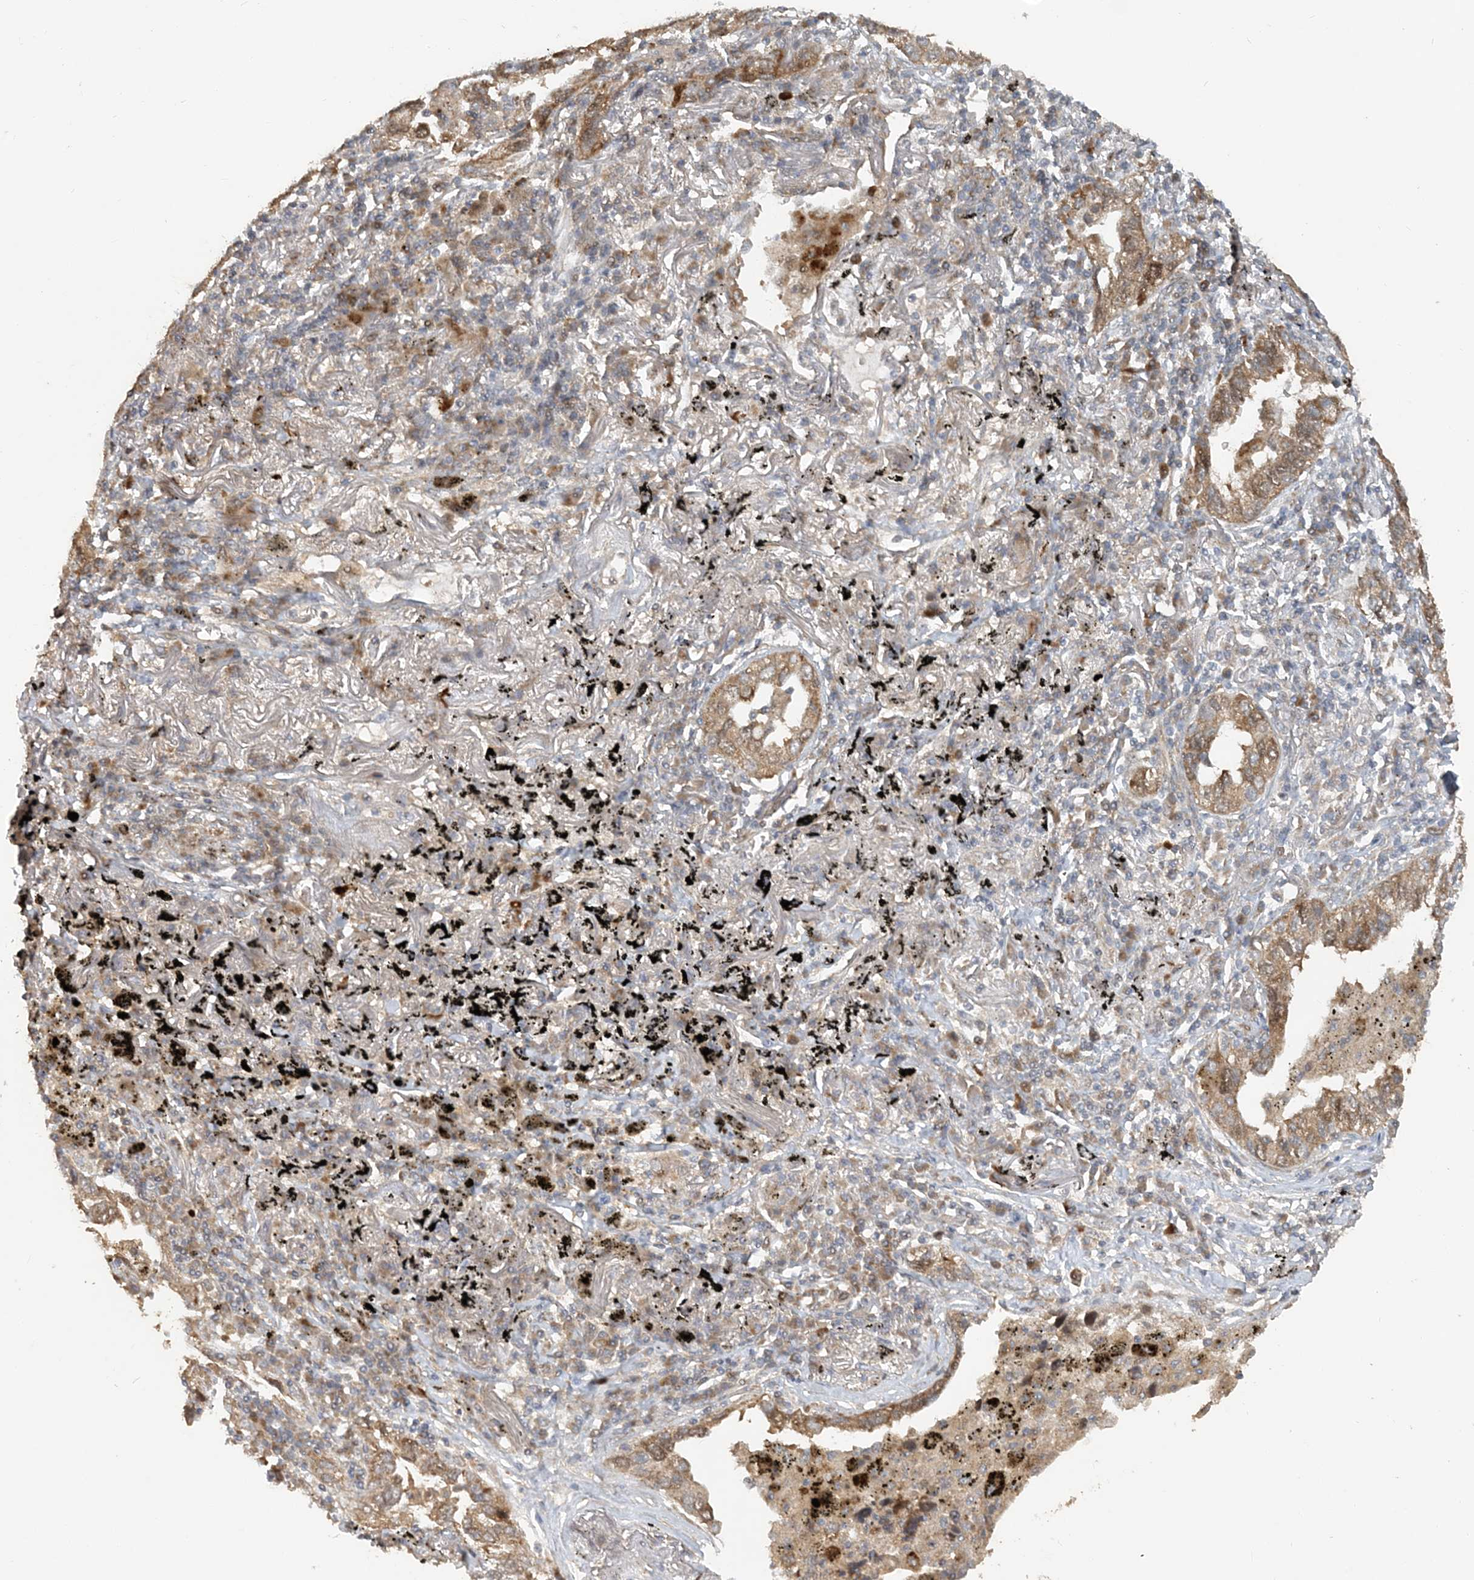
{"staining": {"intensity": "moderate", "quantity": ">75%", "location": "cytoplasmic/membranous"}, "tissue": "lung cancer", "cell_type": "Tumor cells", "image_type": "cancer", "snomed": [{"axis": "morphology", "description": "Adenocarcinoma, NOS"}, {"axis": "topography", "description": "Lung"}], "caption": "Immunohistochemical staining of adenocarcinoma (lung) reveals moderate cytoplasmic/membranous protein expression in approximately >75% of tumor cells.", "gene": "TRAIP", "patient": {"sex": "male", "age": 65}}